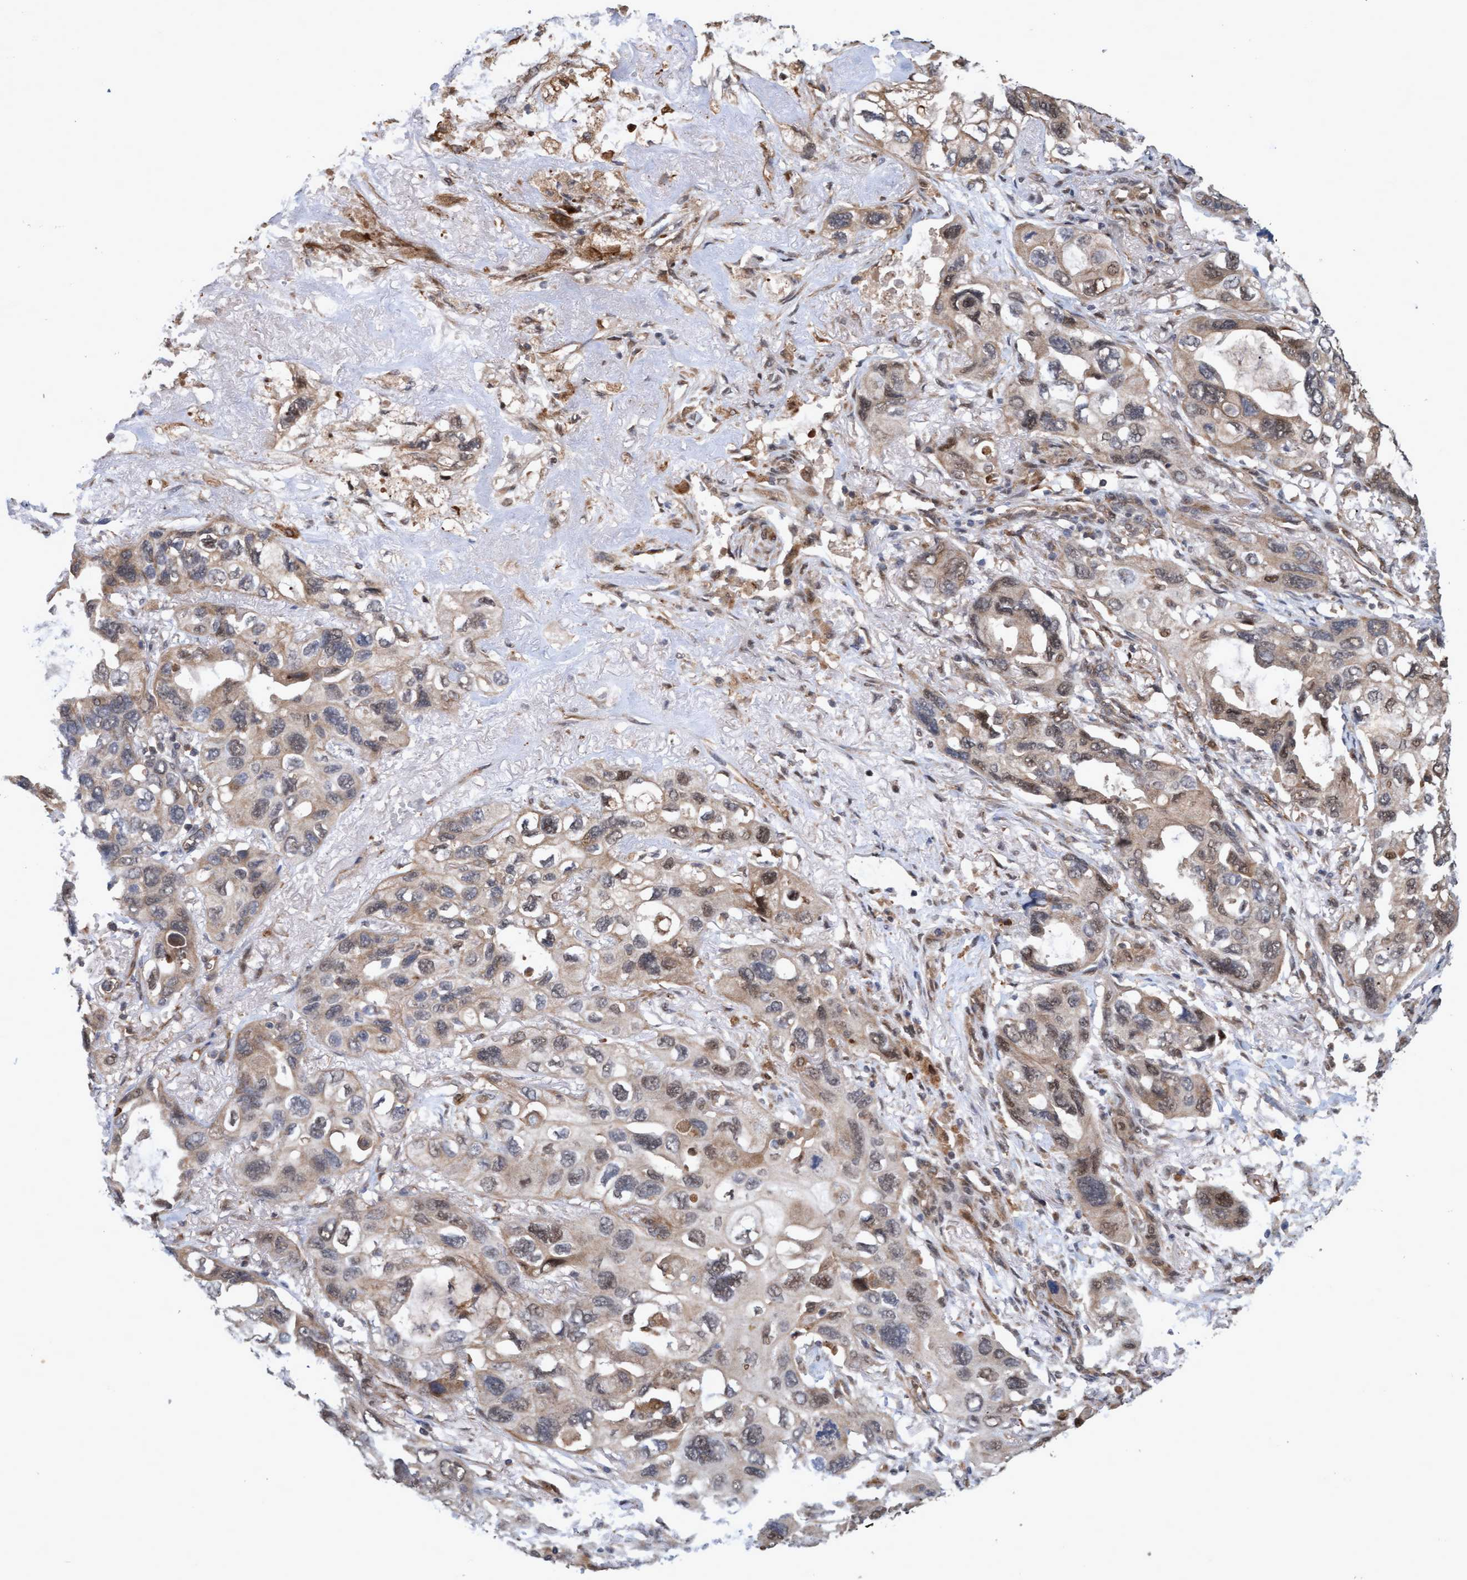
{"staining": {"intensity": "weak", "quantity": ">75%", "location": "cytoplasmic/membranous,nuclear"}, "tissue": "lung cancer", "cell_type": "Tumor cells", "image_type": "cancer", "snomed": [{"axis": "morphology", "description": "Squamous cell carcinoma, NOS"}, {"axis": "topography", "description": "Lung"}], "caption": "Lung cancer was stained to show a protein in brown. There is low levels of weak cytoplasmic/membranous and nuclear expression in approximately >75% of tumor cells. Immunohistochemistry stains the protein in brown and the nuclei are stained blue.", "gene": "PSMB6", "patient": {"sex": "female", "age": 73}}